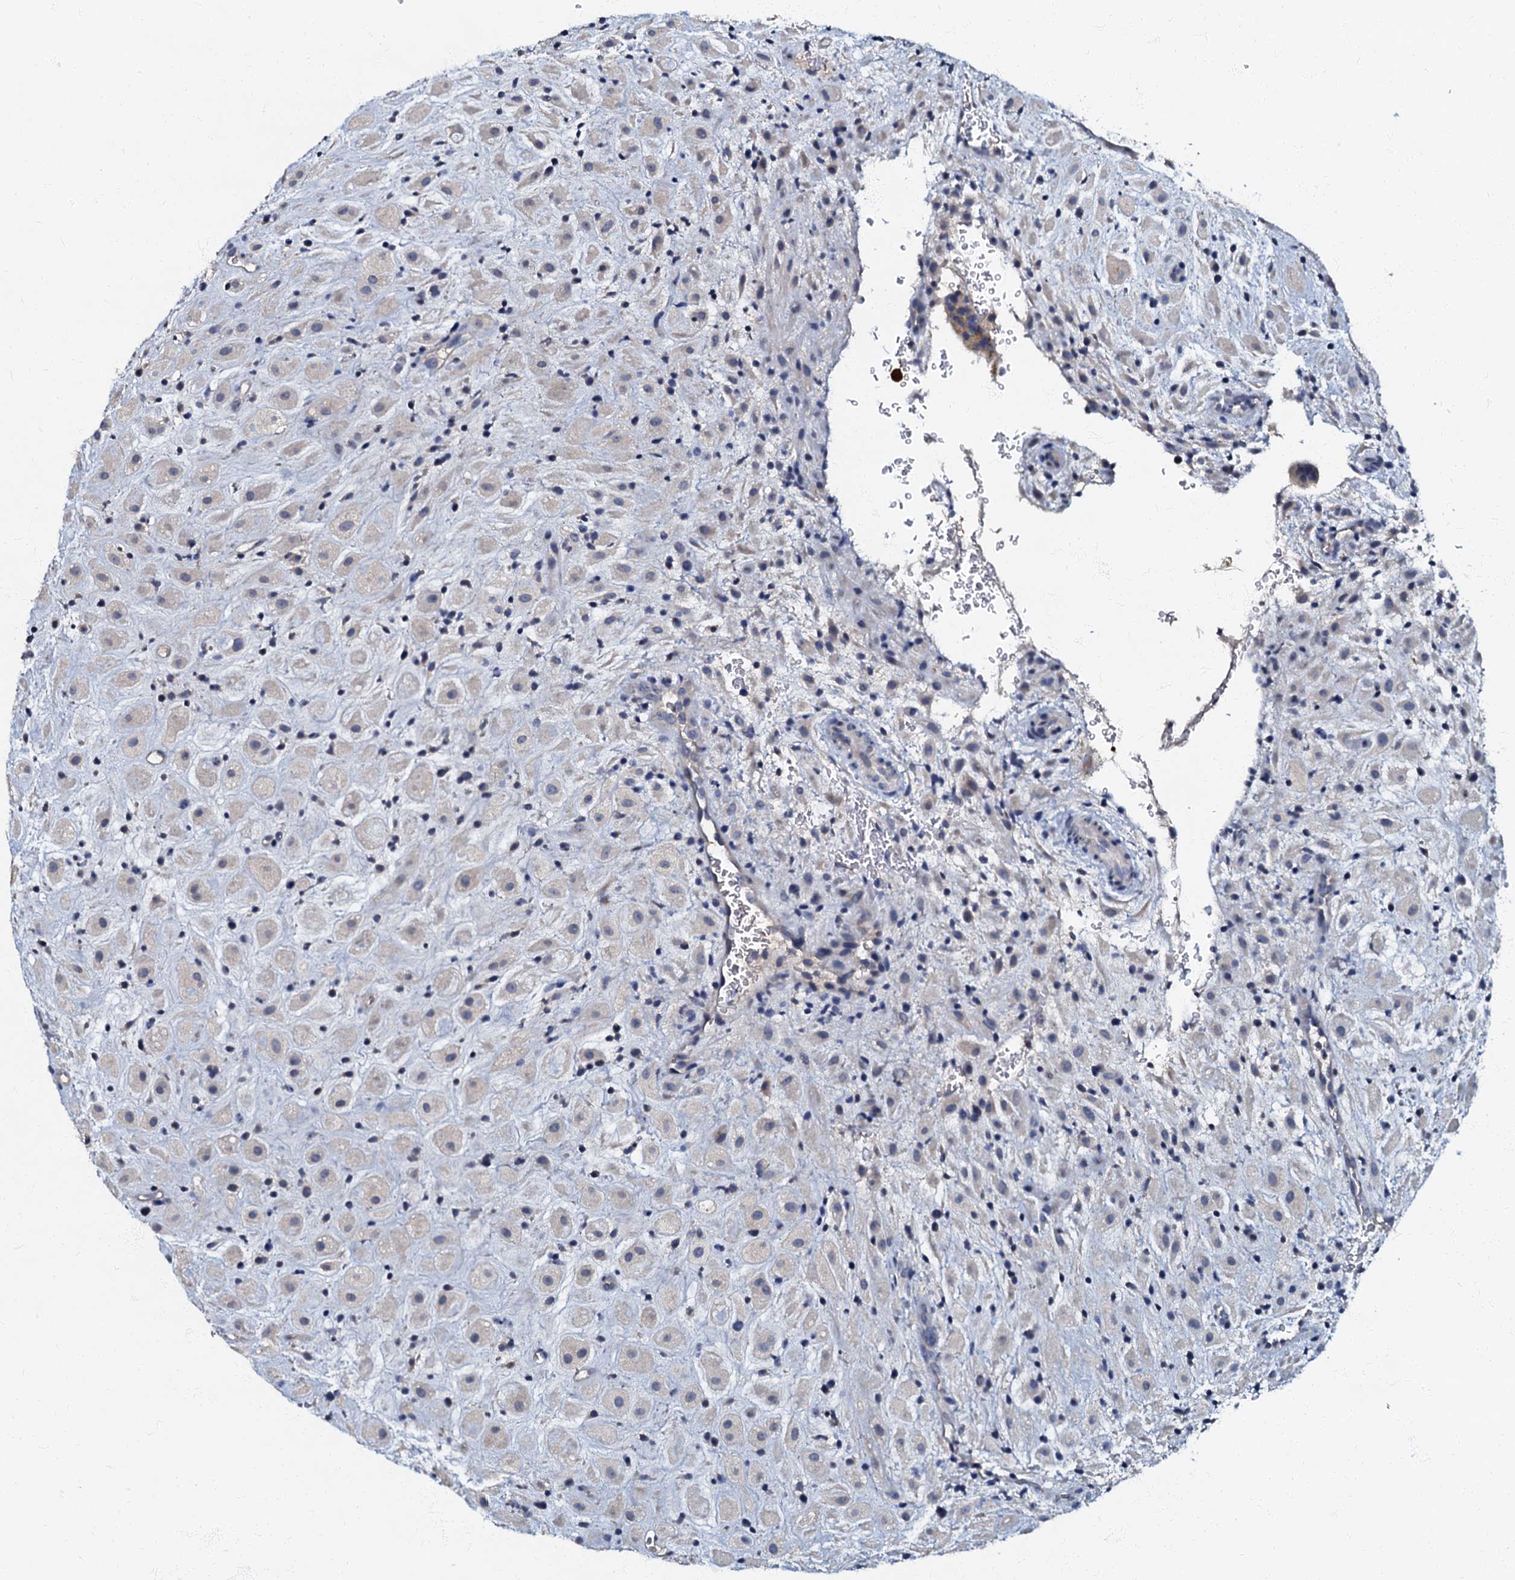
{"staining": {"intensity": "negative", "quantity": "none", "location": "none"}, "tissue": "placenta", "cell_type": "Decidual cells", "image_type": "normal", "snomed": [{"axis": "morphology", "description": "Normal tissue, NOS"}, {"axis": "topography", "description": "Placenta"}], "caption": "An immunohistochemistry (IHC) photomicrograph of normal placenta is shown. There is no staining in decidual cells of placenta. Brightfield microscopy of immunohistochemistry stained with DAB (3,3'-diaminobenzidine) (brown) and hematoxylin (blue), captured at high magnification.", "gene": "OLAH", "patient": {"sex": "female", "age": 35}}